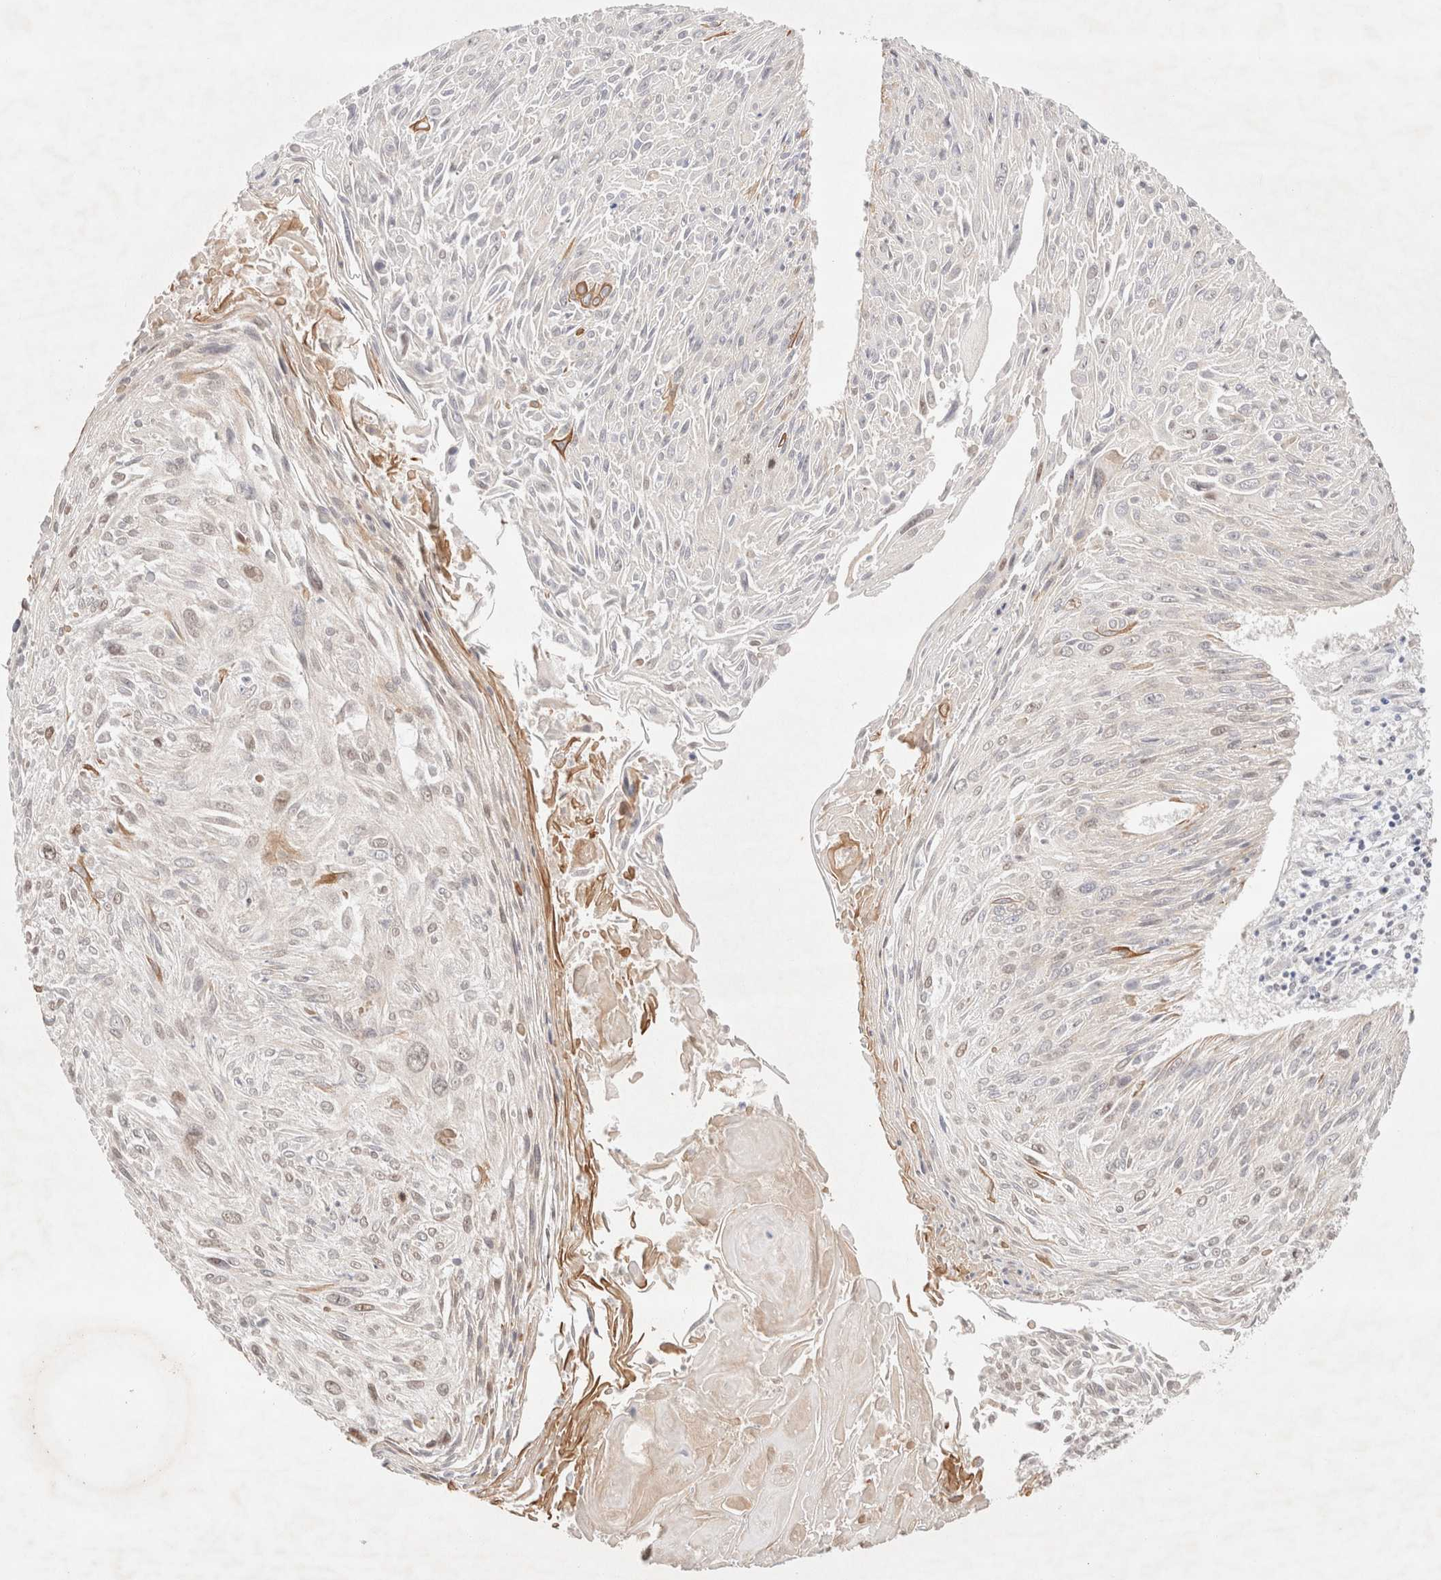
{"staining": {"intensity": "weak", "quantity": "<25%", "location": "nuclear"}, "tissue": "cervical cancer", "cell_type": "Tumor cells", "image_type": "cancer", "snomed": [{"axis": "morphology", "description": "Squamous cell carcinoma, NOS"}, {"axis": "topography", "description": "Cervix"}], "caption": "Protein analysis of cervical cancer shows no significant positivity in tumor cells. Nuclei are stained in blue.", "gene": "RRP15", "patient": {"sex": "female", "age": 51}}